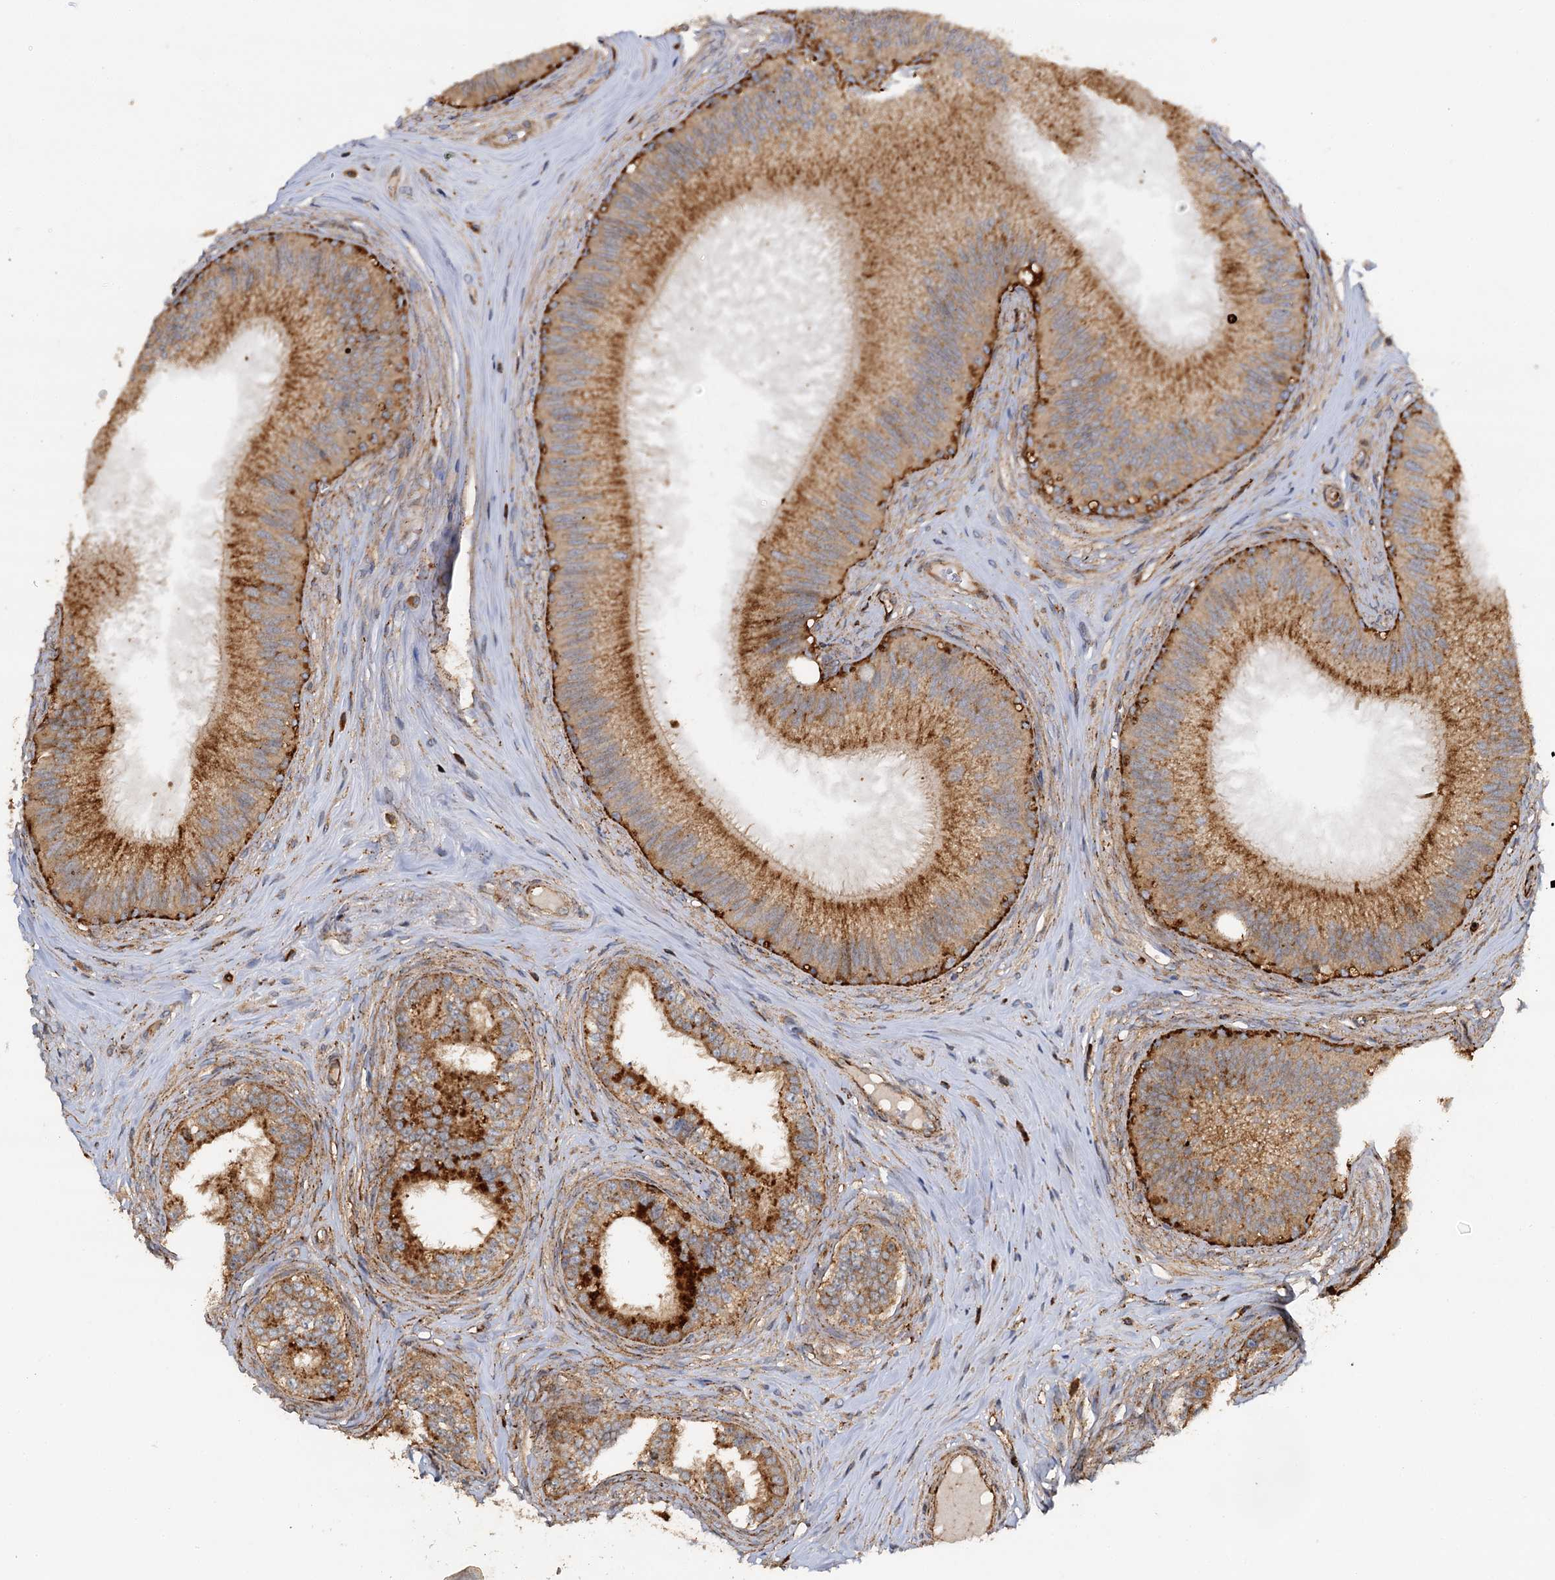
{"staining": {"intensity": "strong", "quantity": ">75%", "location": "cytoplasmic/membranous"}, "tissue": "epididymis", "cell_type": "Glandular cells", "image_type": "normal", "snomed": [{"axis": "morphology", "description": "Normal tissue, NOS"}, {"axis": "topography", "description": "Epididymis"}], "caption": "Epididymis stained with a brown dye exhibits strong cytoplasmic/membranous positive expression in about >75% of glandular cells.", "gene": "WDR73", "patient": {"sex": "male", "age": 46}}